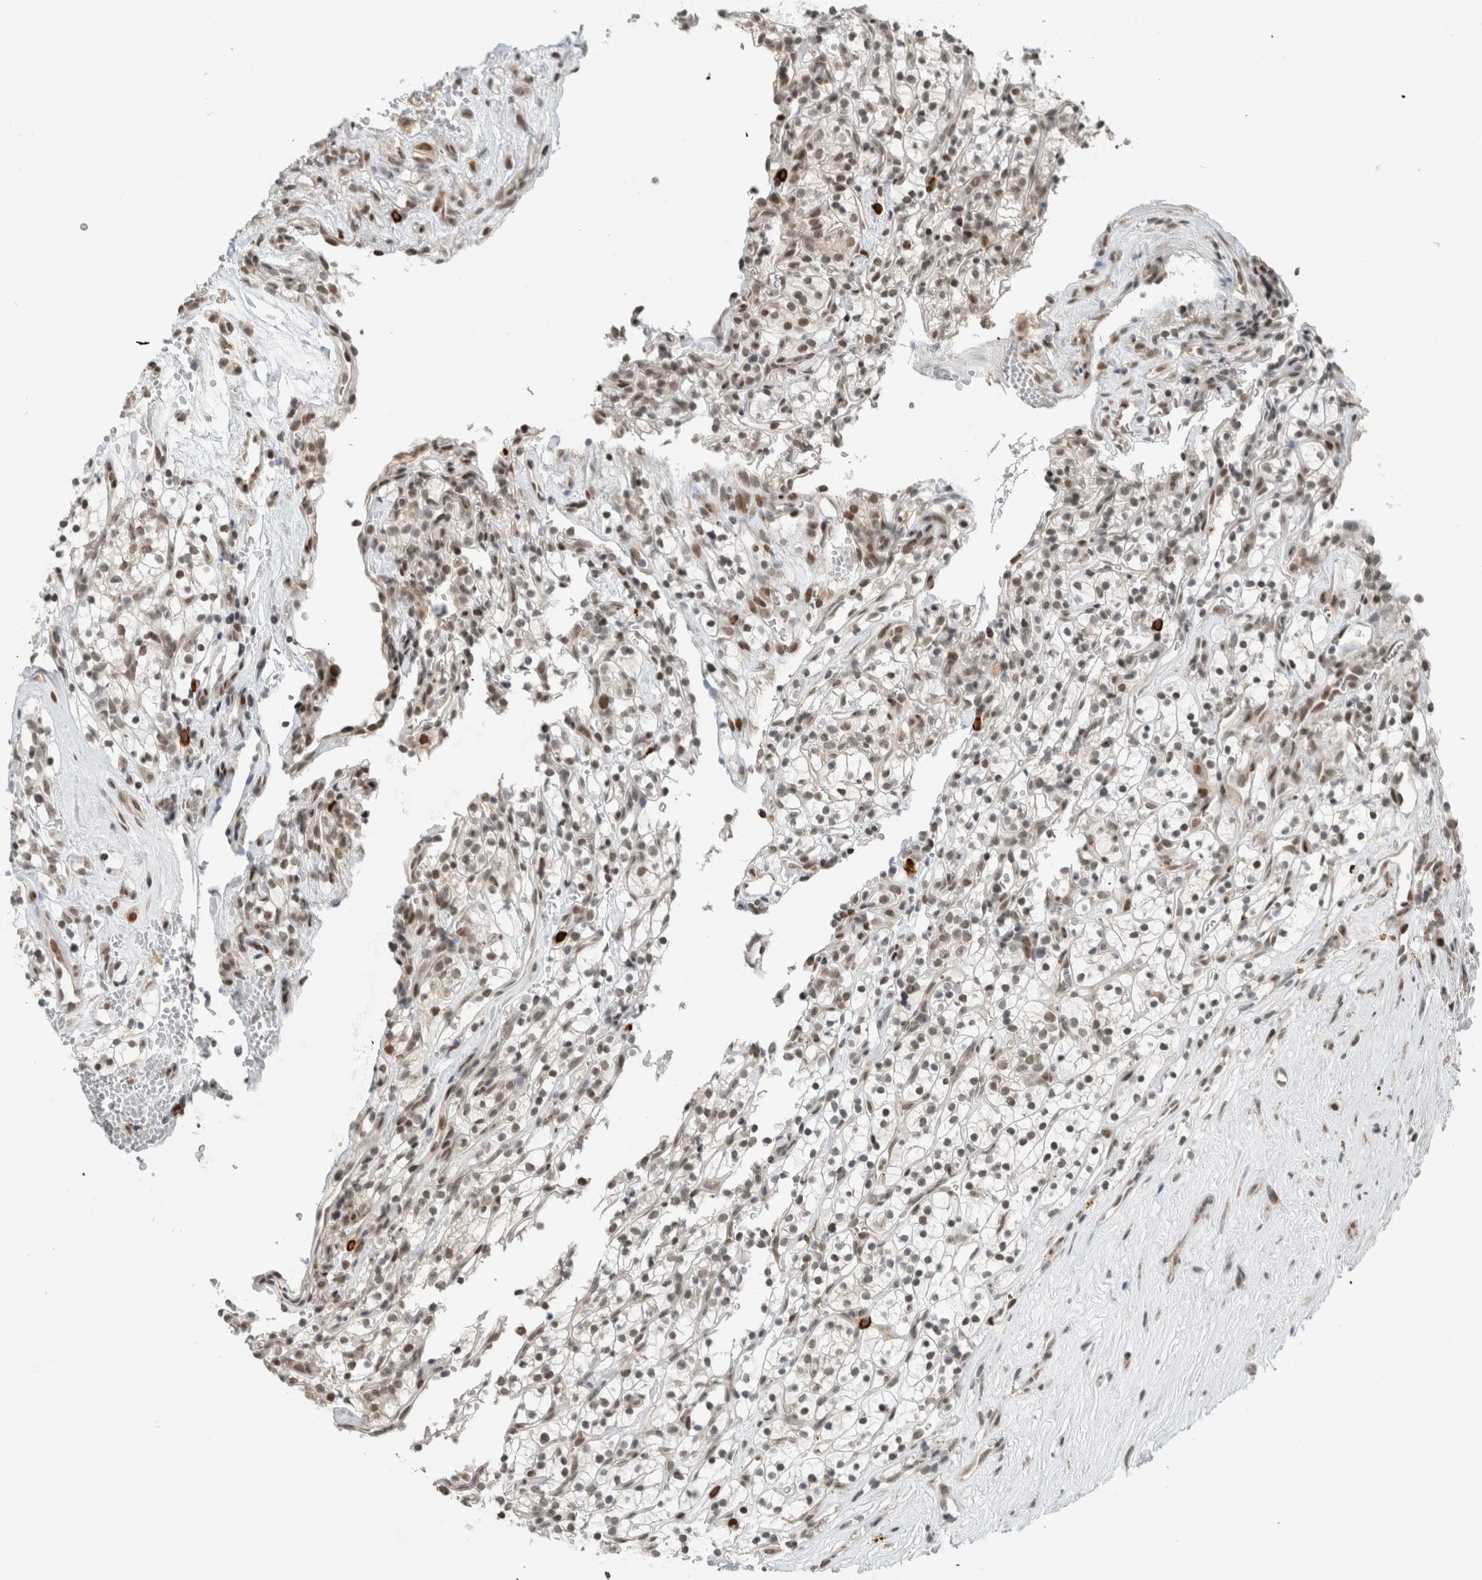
{"staining": {"intensity": "weak", "quantity": ">75%", "location": "nuclear"}, "tissue": "renal cancer", "cell_type": "Tumor cells", "image_type": "cancer", "snomed": [{"axis": "morphology", "description": "Adenocarcinoma, NOS"}, {"axis": "topography", "description": "Kidney"}], "caption": "Immunohistochemistry (IHC) (DAB (3,3'-diaminobenzidine)) staining of human renal cancer (adenocarcinoma) displays weak nuclear protein positivity in about >75% of tumor cells.", "gene": "HNRNPR", "patient": {"sex": "female", "age": 57}}